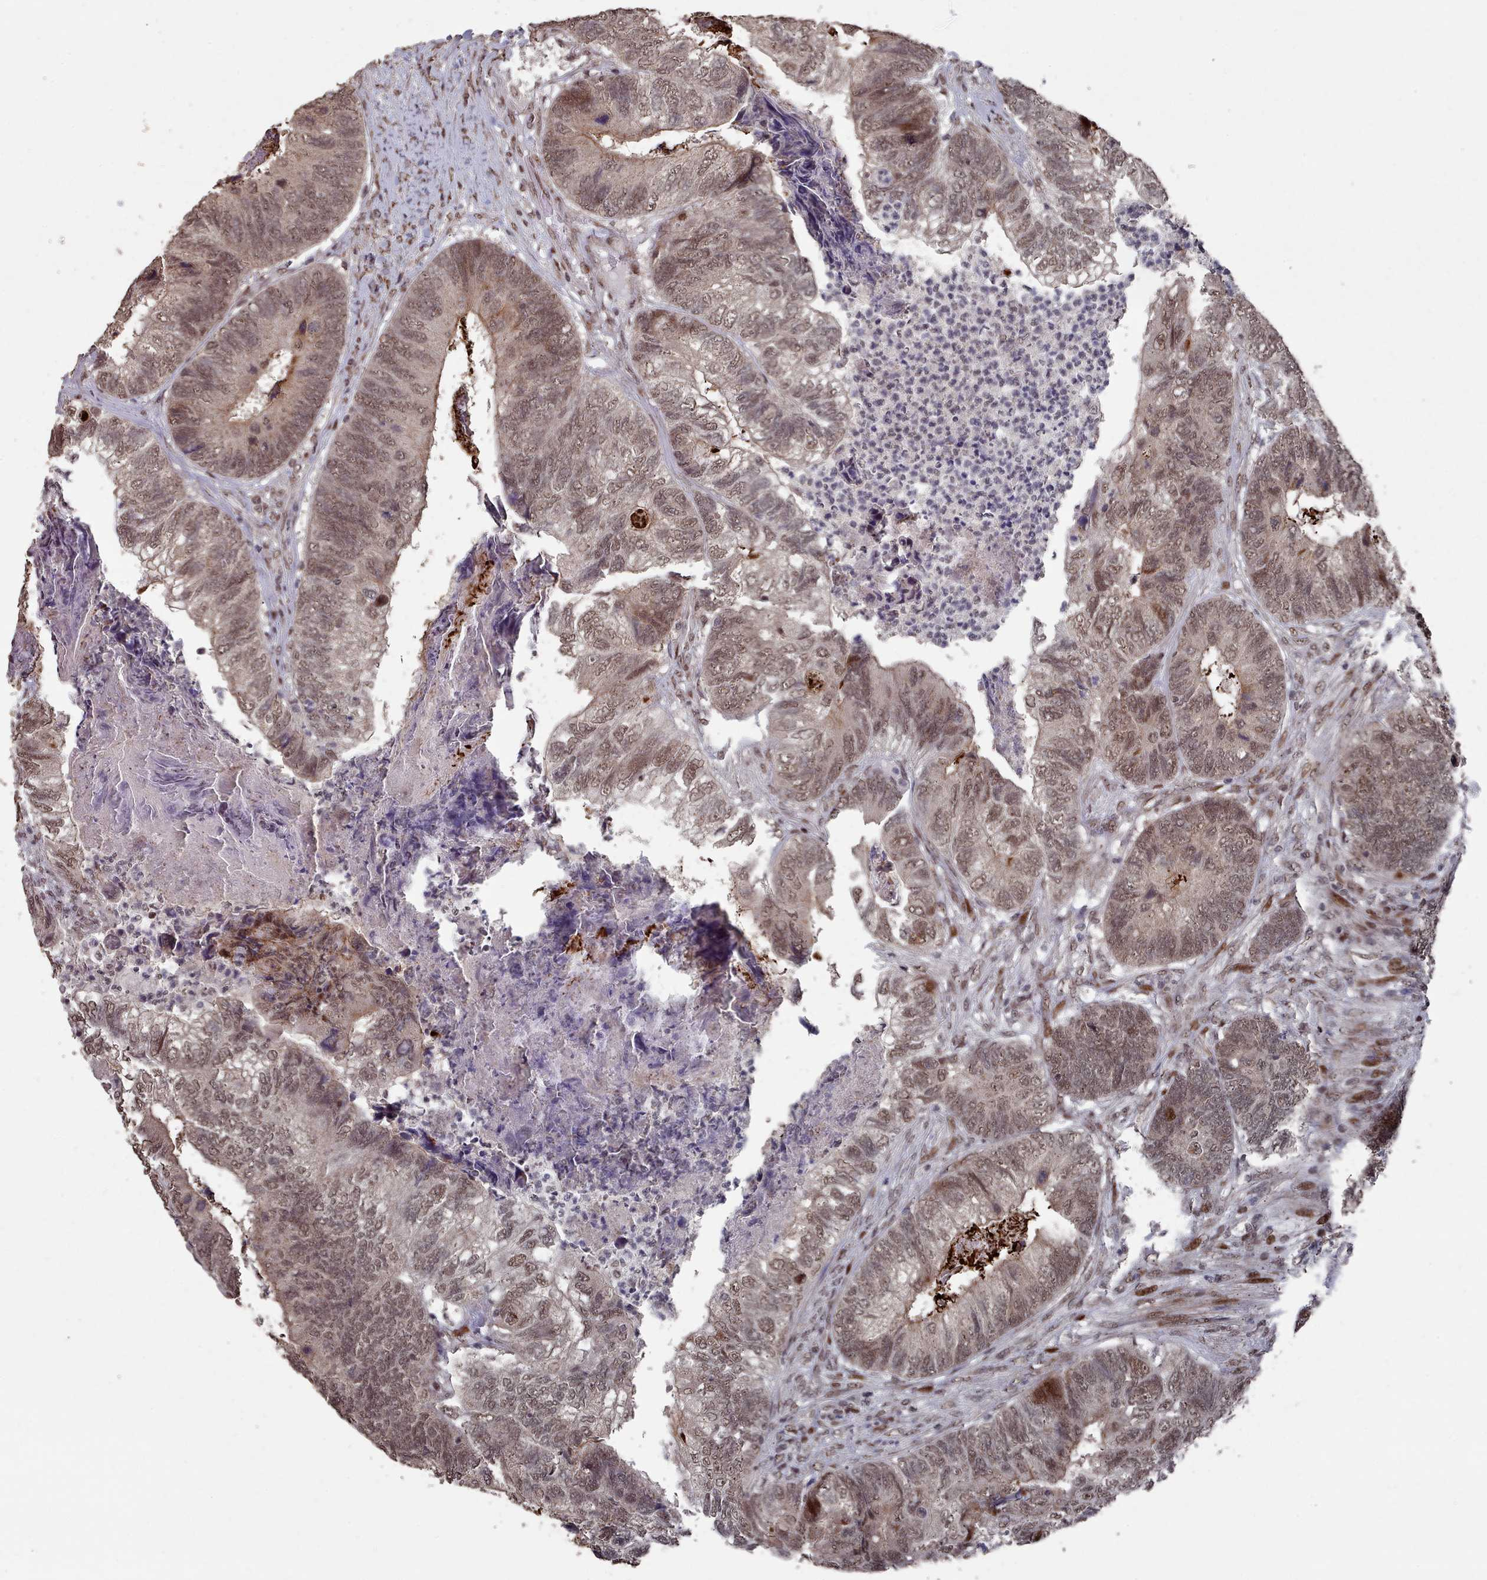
{"staining": {"intensity": "moderate", "quantity": ">75%", "location": "cytoplasmic/membranous,nuclear"}, "tissue": "colorectal cancer", "cell_type": "Tumor cells", "image_type": "cancer", "snomed": [{"axis": "morphology", "description": "Adenocarcinoma, NOS"}, {"axis": "topography", "description": "Colon"}], "caption": "Tumor cells exhibit moderate cytoplasmic/membranous and nuclear staining in approximately >75% of cells in adenocarcinoma (colorectal).", "gene": "PNRC2", "patient": {"sex": "female", "age": 67}}